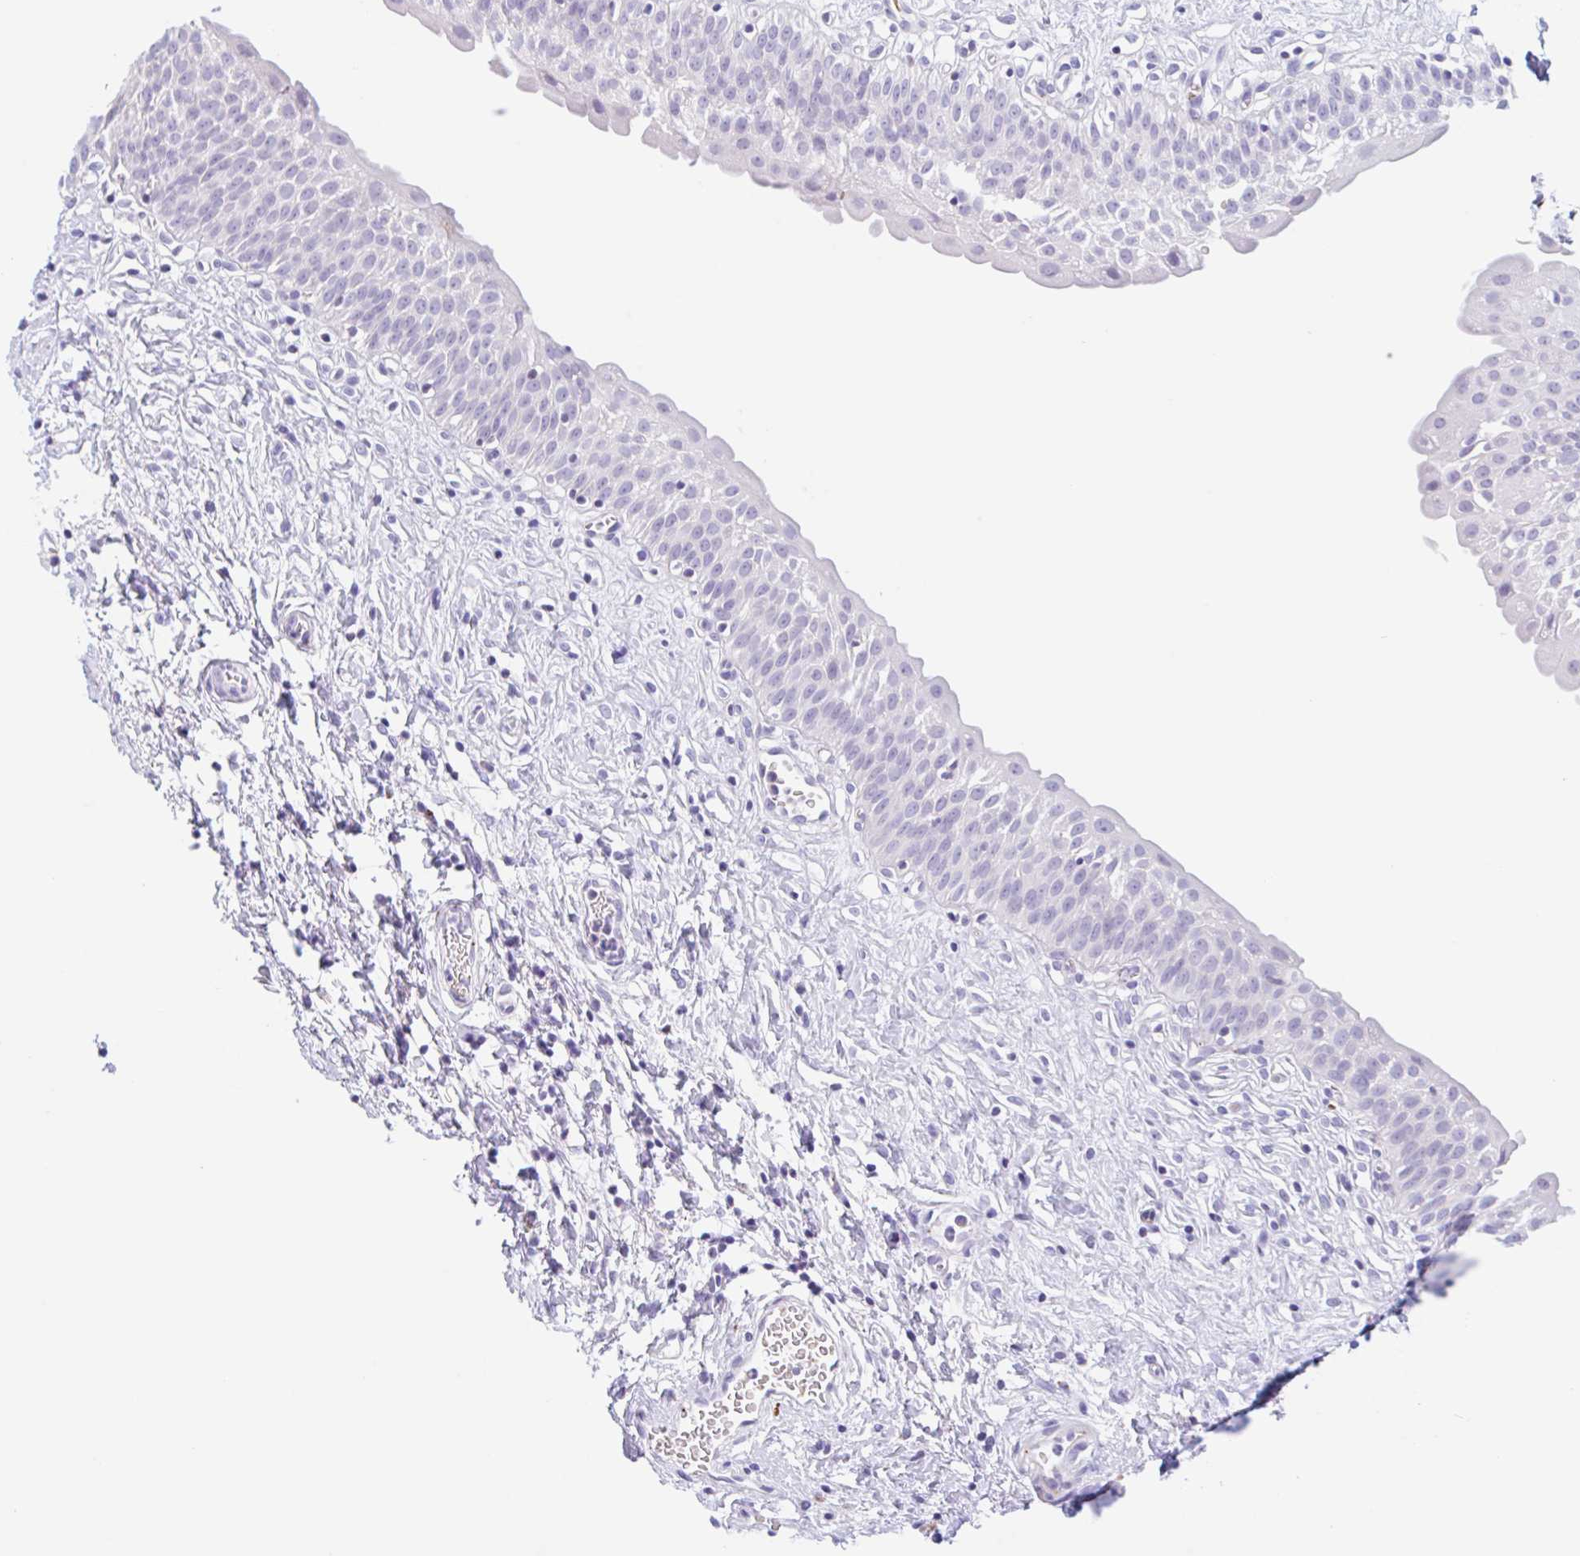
{"staining": {"intensity": "negative", "quantity": "none", "location": "none"}, "tissue": "urinary bladder", "cell_type": "Urothelial cells", "image_type": "normal", "snomed": [{"axis": "morphology", "description": "Normal tissue, NOS"}, {"axis": "topography", "description": "Urinary bladder"}], "caption": "Immunohistochemical staining of unremarkable urinary bladder shows no significant staining in urothelial cells.", "gene": "ANKRD9", "patient": {"sex": "male", "age": 51}}